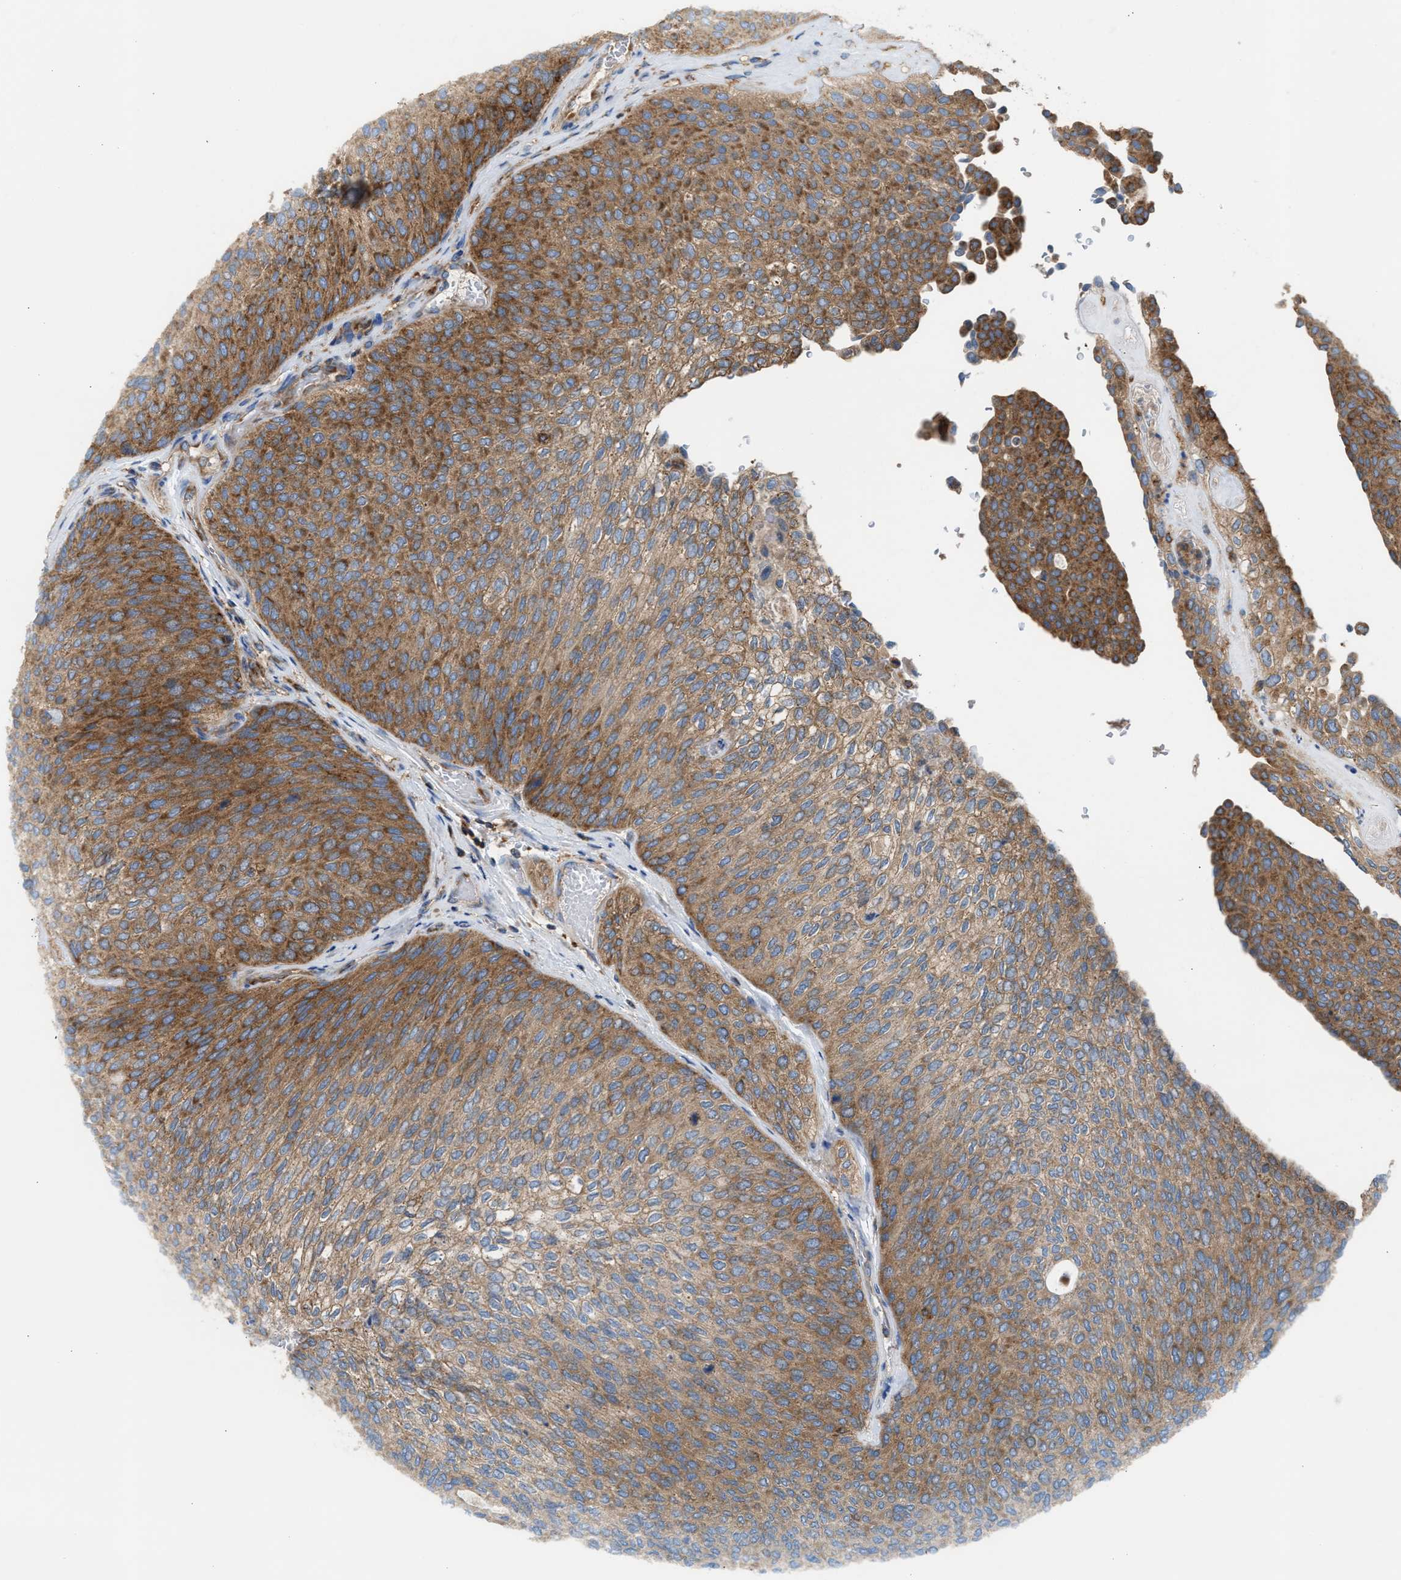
{"staining": {"intensity": "moderate", "quantity": ">75%", "location": "cytoplasmic/membranous"}, "tissue": "urothelial cancer", "cell_type": "Tumor cells", "image_type": "cancer", "snomed": [{"axis": "morphology", "description": "Urothelial carcinoma, Low grade"}, {"axis": "topography", "description": "Urinary bladder"}], "caption": "High-magnification brightfield microscopy of urothelial carcinoma (low-grade) stained with DAB (brown) and counterstained with hematoxylin (blue). tumor cells exhibit moderate cytoplasmic/membranous positivity is identified in about>75% of cells.", "gene": "TBC1D15", "patient": {"sex": "female", "age": 79}}